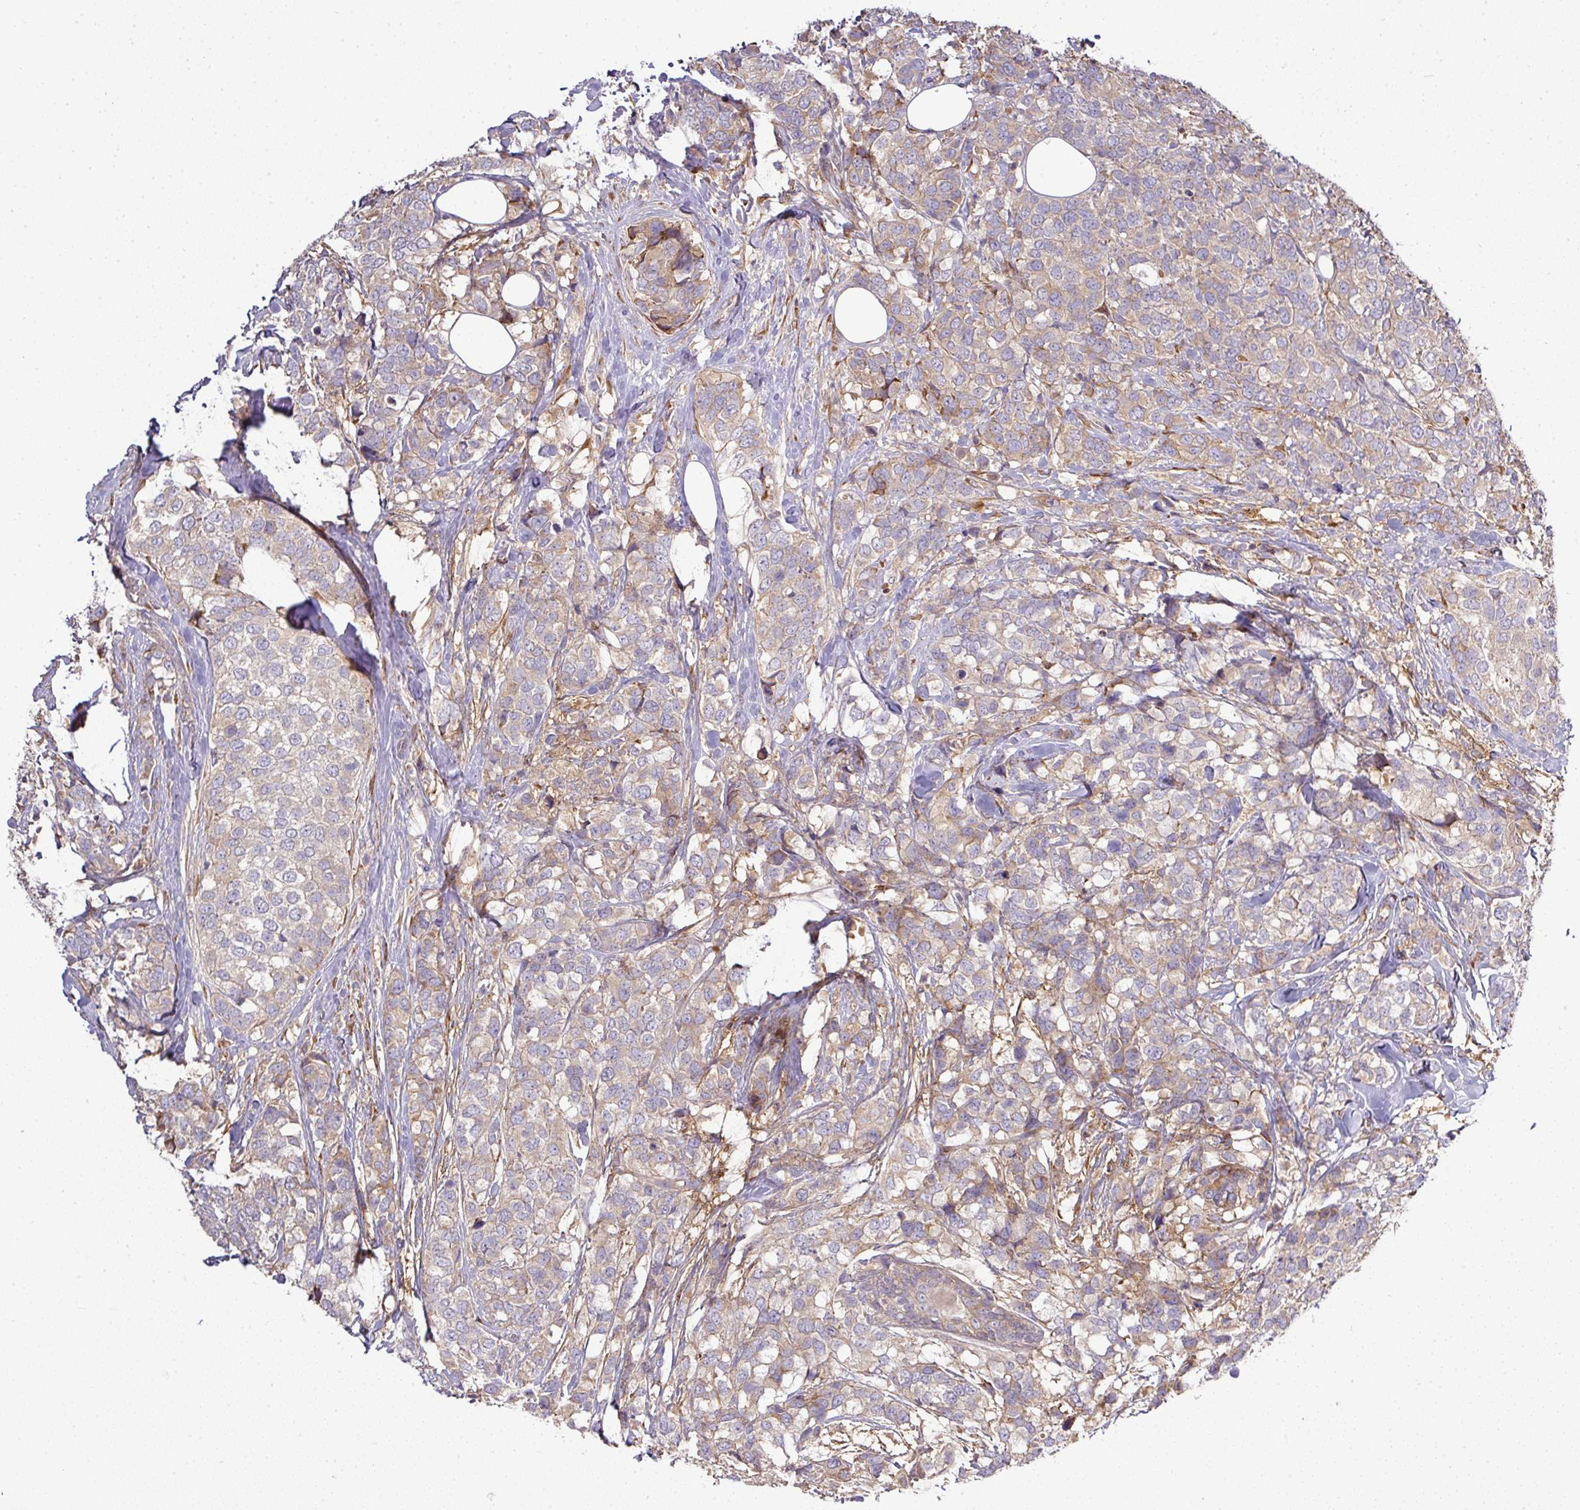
{"staining": {"intensity": "weak", "quantity": "<25%", "location": "cytoplasmic/membranous"}, "tissue": "breast cancer", "cell_type": "Tumor cells", "image_type": "cancer", "snomed": [{"axis": "morphology", "description": "Lobular carcinoma"}, {"axis": "topography", "description": "Breast"}], "caption": "Tumor cells are negative for protein expression in human breast cancer. Nuclei are stained in blue.", "gene": "GALP", "patient": {"sex": "female", "age": 59}}